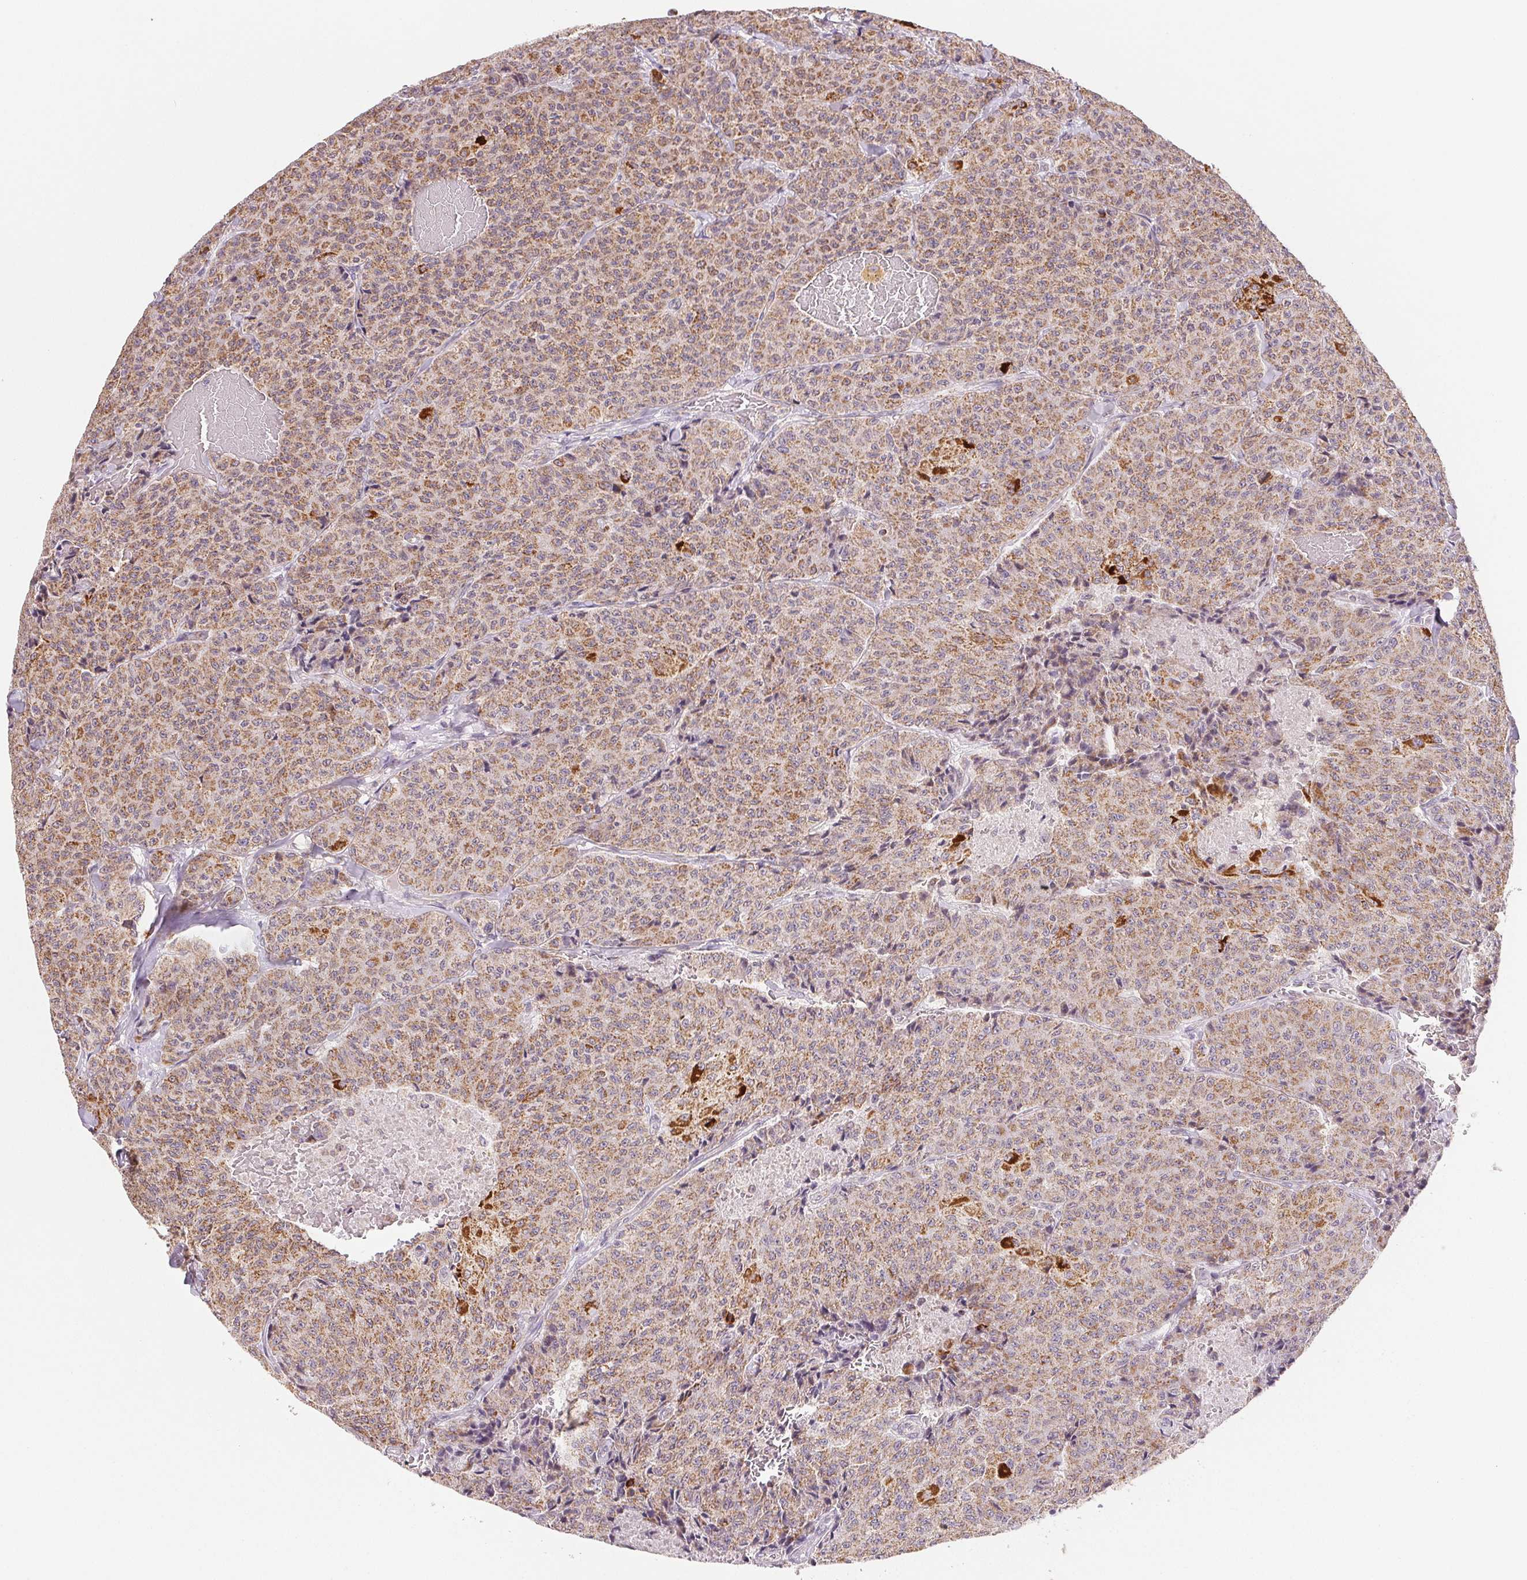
{"staining": {"intensity": "strong", "quantity": "25%-75%", "location": "cytoplasmic/membranous"}, "tissue": "carcinoid", "cell_type": "Tumor cells", "image_type": "cancer", "snomed": [{"axis": "morphology", "description": "Carcinoid, malignant, NOS"}, {"axis": "topography", "description": "Lung"}], "caption": "A high amount of strong cytoplasmic/membranous staining is present in approximately 25%-75% of tumor cells in malignant carcinoid tissue.", "gene": "HINT2", "patient": {"sex": "male", "age": 71}}